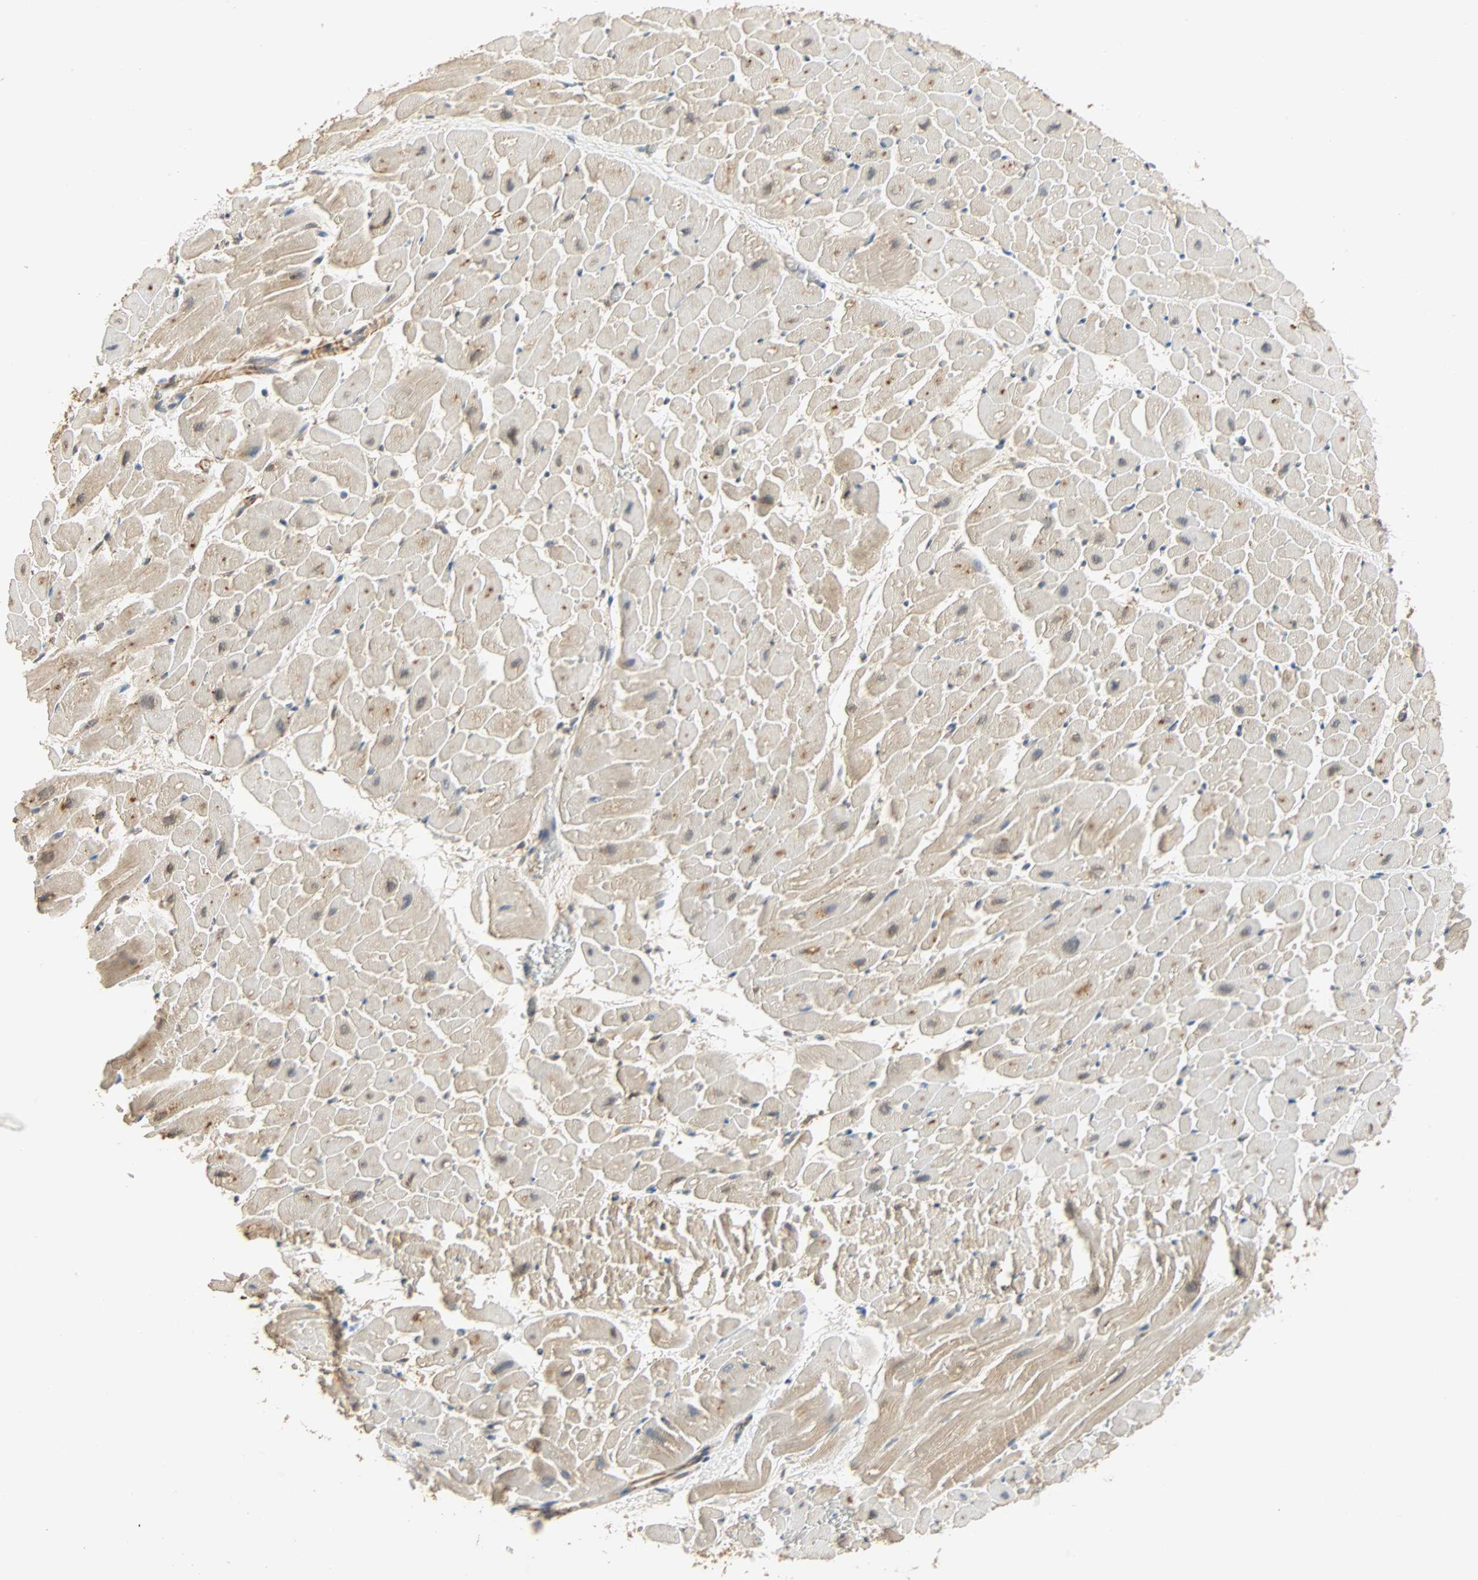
{"staining": {"intensity": "weak", "quantity": "25%-75%", "location": "cytoplasmic/membranous"}, "tissue": "heart muscle", "cell_type": "Cardiomyocytes", "image_type": "normal", "snomed": [{"axis": "morphology", "description": "Normal tissue, NOS"}, {"axis": "topography", "description": "Heart"}], "caption": "Brown immunohistochemical staining in benign human heart muscle reveals weak cytoplasmic/membranous staining in approximately 25%-75% of cardiomyocytes. The staining was performed using DAB (3,3'-diaminobenzidine) to visualize the protein expression in brown, while the nuclei were stained in blue with hematoxylin (Magnification: 20x).", "gene": "QSER1", "patient": {"sex": "male", "age": 45}}